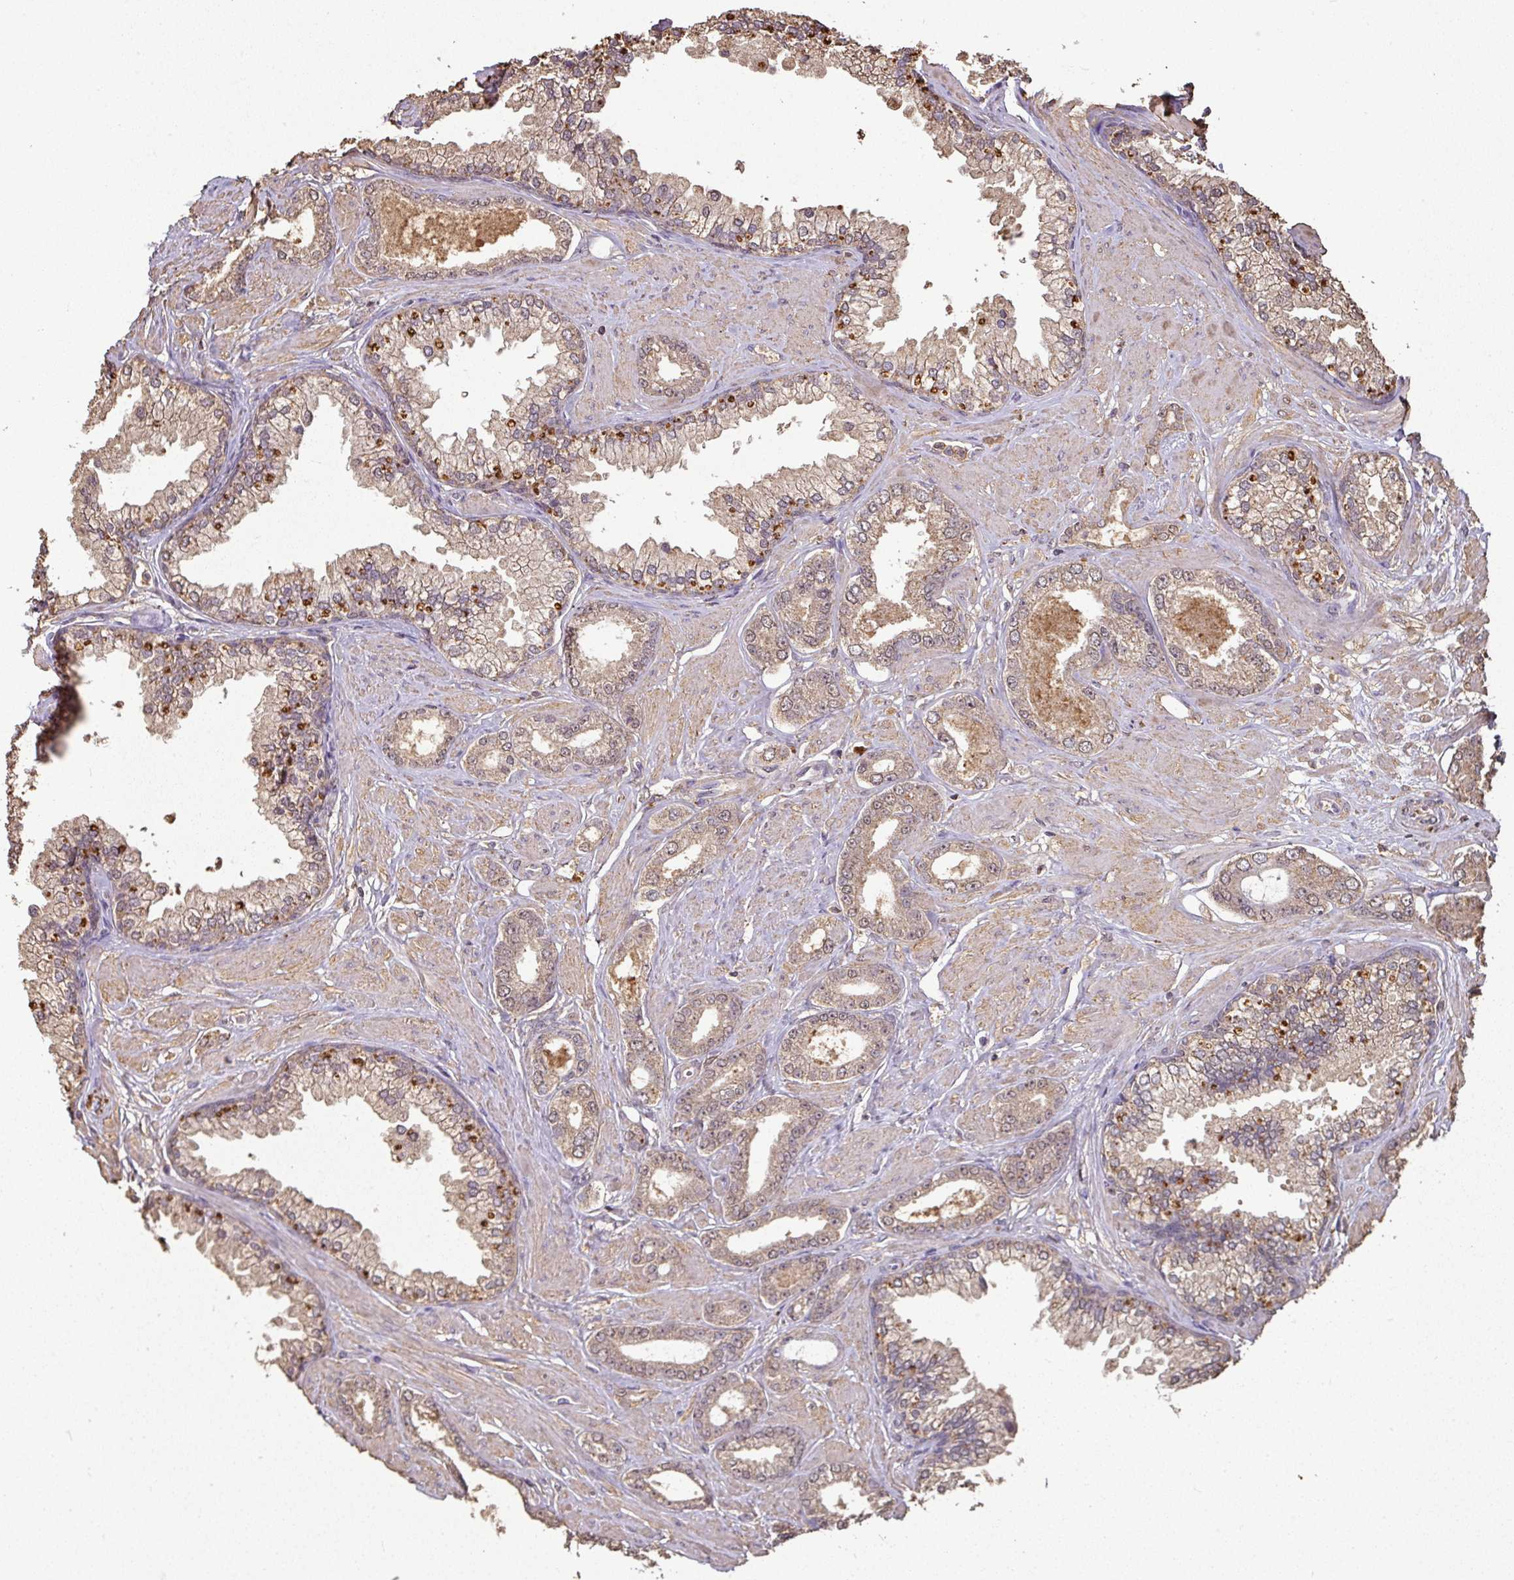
{"staining": {"intensity": "weak", "quantity": ">75%", "location": "cytoplasmic/membranous"}, "tissue": "prostate cancer", "cell_type": "Tumor cells", "image_type": "cancer", "snomed": [{"axis": "morphology", "description": "Adenocarcinoma, Low grade"}, {"axis": "topography", "description": "Prostate"}], "caption": "Brown immunohistochemical staining in human prostate adenocarcinoma (low-grade) demonstrates weak cytoplasmic/membranous staining in approximately >75% of tumor cells.", "gene": "ATAT1", "patient": {"sex": "male", "age": 60}}